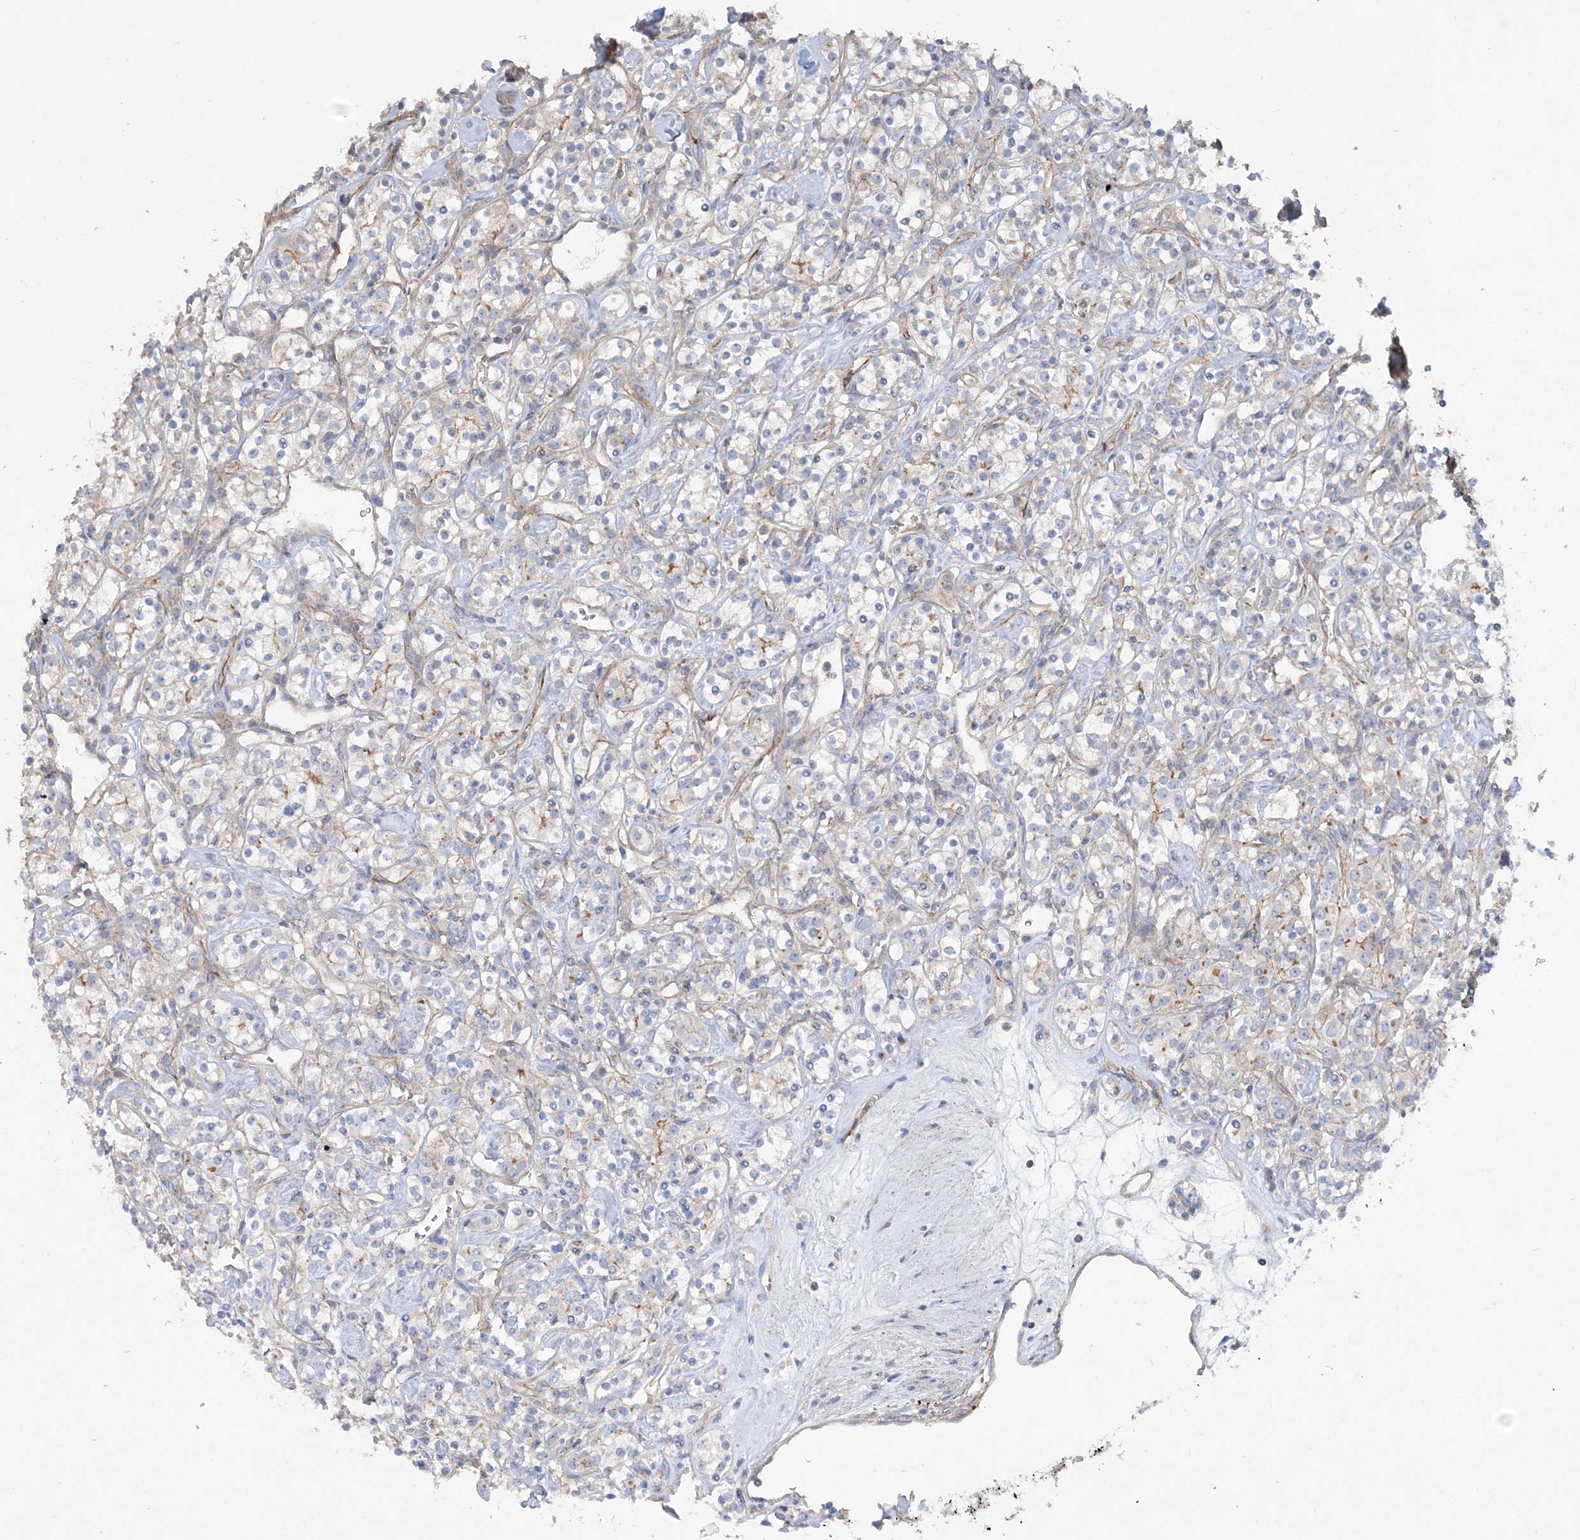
{"staining": {"intensity": "moderate", "quantity": "<25%", "location": "cytoplasmic/membranous"}, "tissue": "renal cancer", "cell_type": "Tumor cells", "image_type": "cancer", "snomed": [{"axis": "morphology", "description": "Adenocarcinoma, NOS"}, {"axis": "topography", "description": "Kidney"}], "caption": "Protein analysis of renal cancer (adenocarcinoma) tissue shows moderate cytoplasmic/membranous staining in approximately <25% of tumor cells.", "gene": "PIGC", "patient": {"sex": "male", "age": 77}}